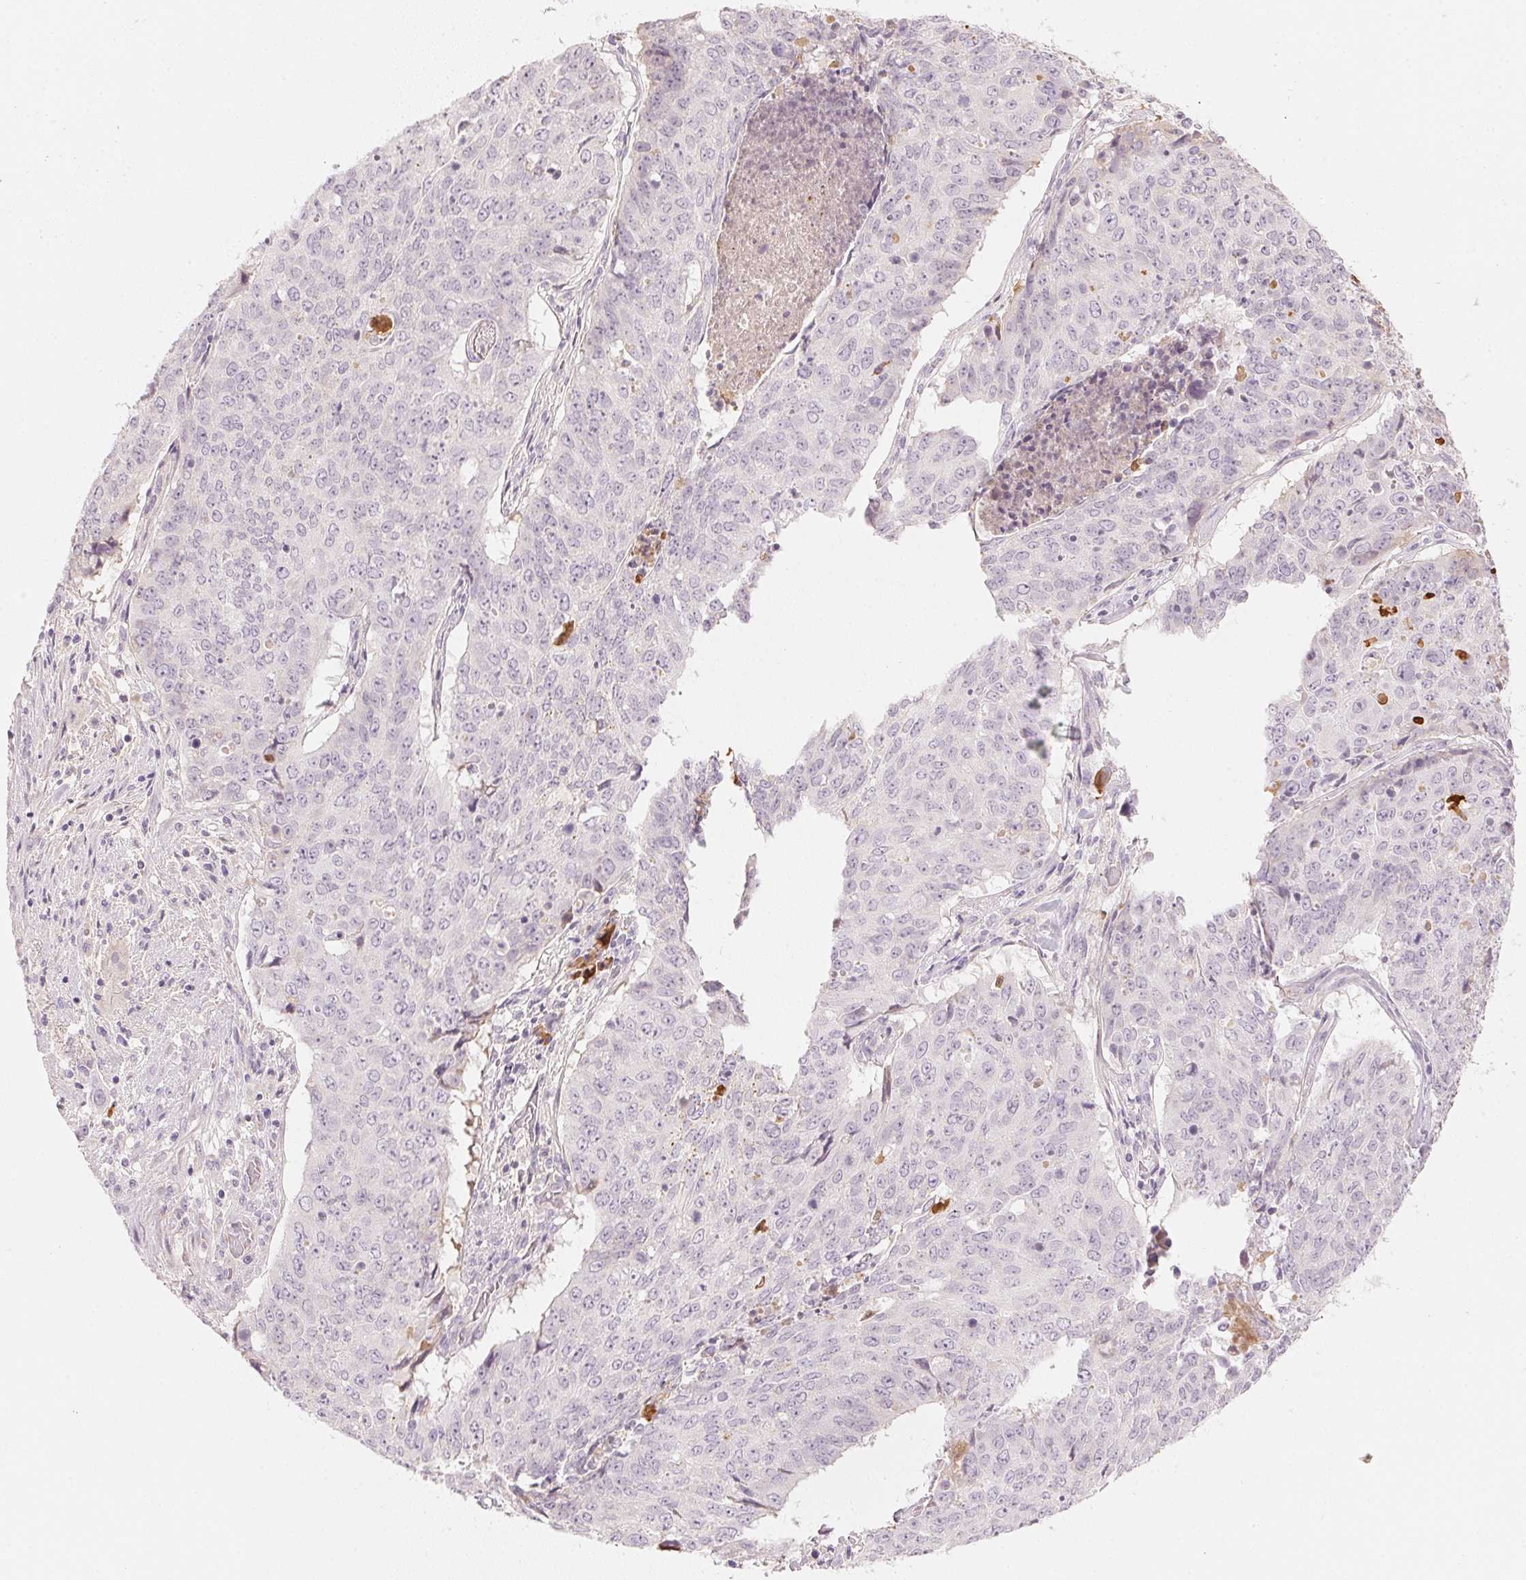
{"staining": {"intensity": "negative", "quantity": "none", "location": "none"}, "tissue": "lung cancer", "cell_type": "Tumor cells", "image_type": "cancer", "snomed": [{"axis": "morphology", "description": "Normal tissue, NOS"}, {"axis": "morphology", "description": "Squamous cell carcinoma, NOS"}, {"axis": "topography", "description": "Bronchus"}, {"axis": "topography", "description": "Lung"}], "caption": "High magnification brightfield microscopy of lung cancer (squamous cell carcinoma) stained with DAB (brown) and counterstained with hematoxylin (blue): tumor cells show no significant expression.", "gene": "RMDN2", "patient": {"sex": "male", "age": 64}}